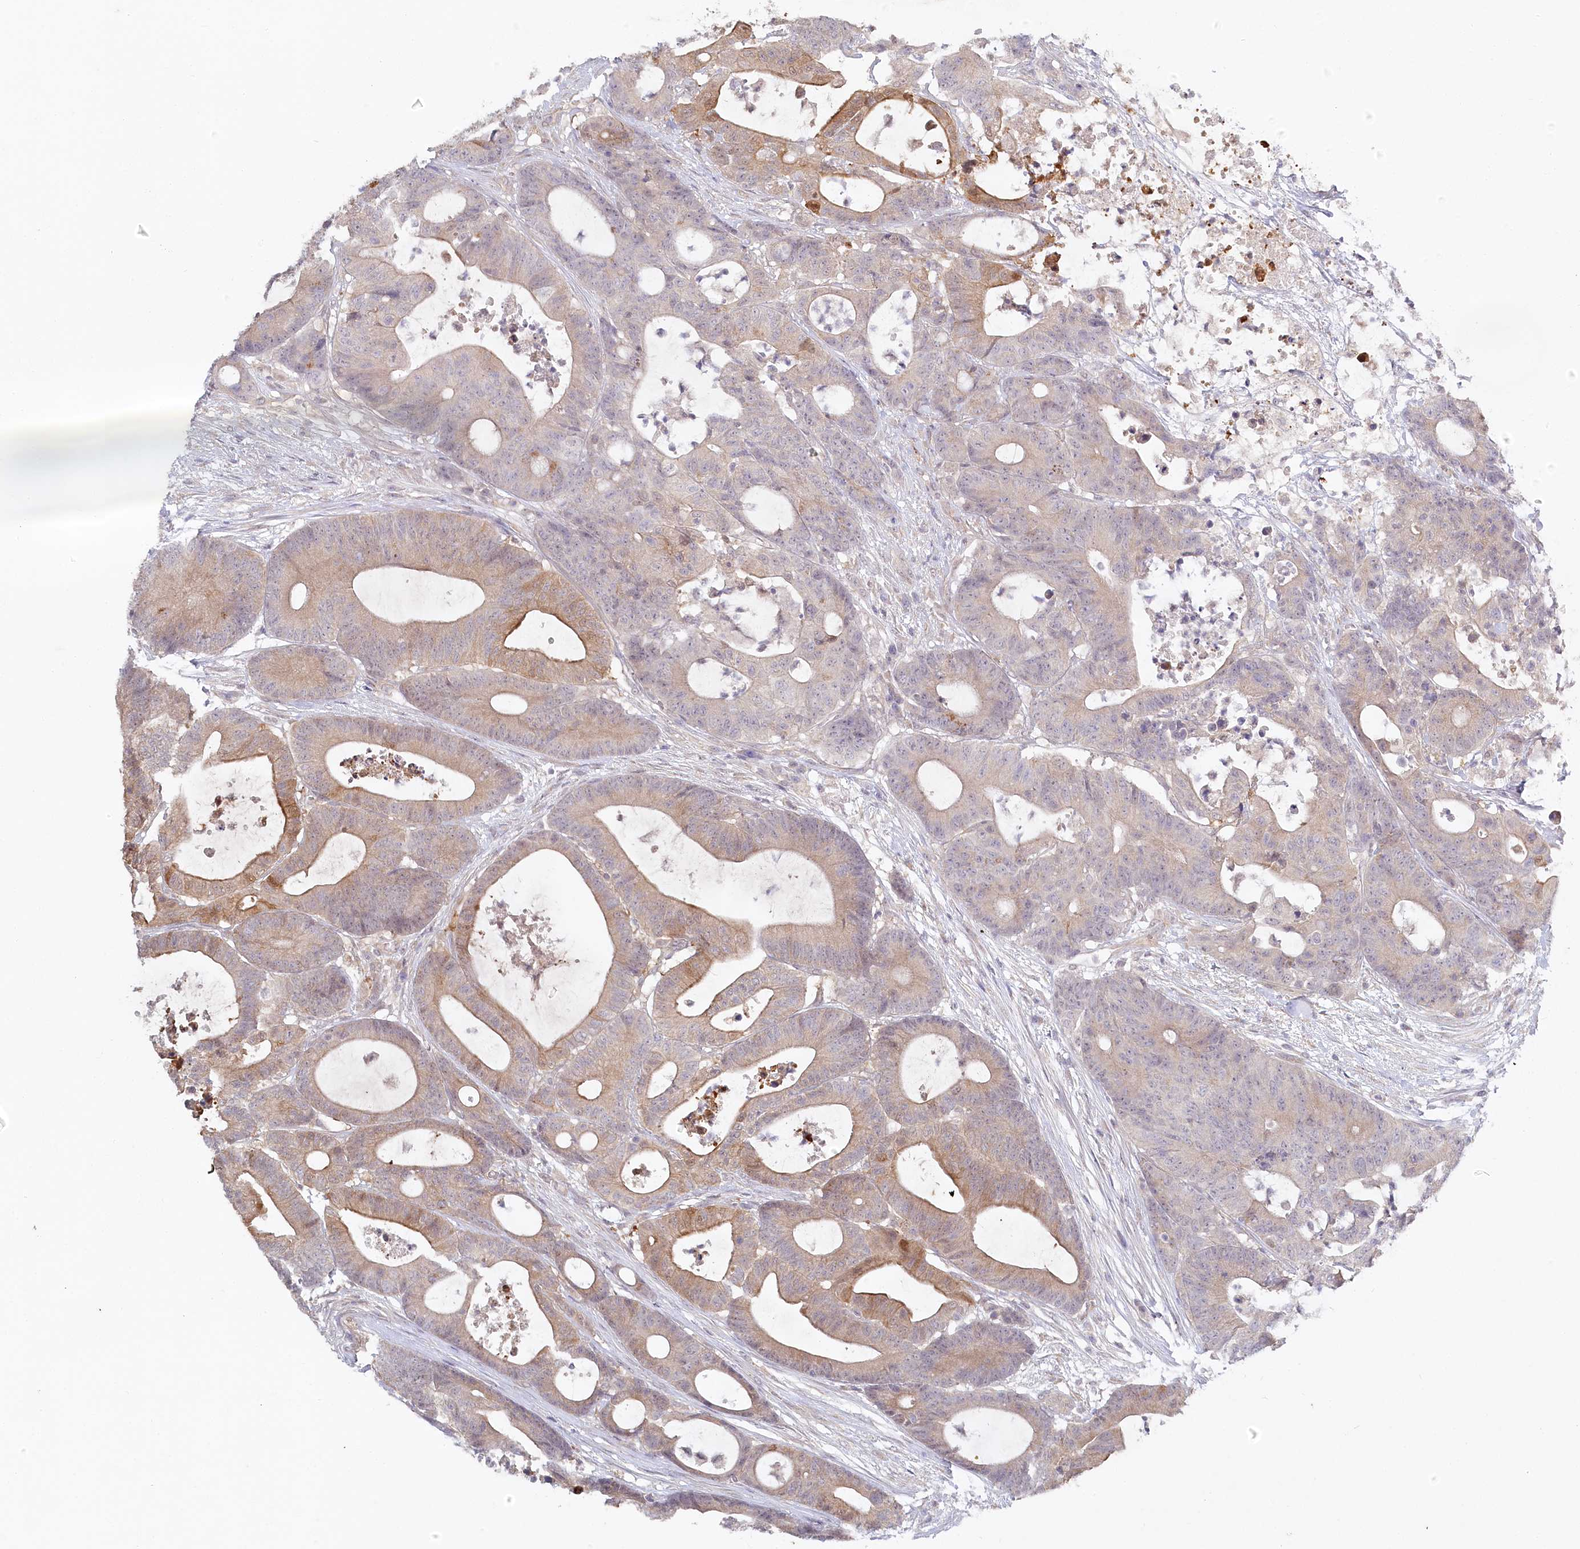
{"staining": {"intensity": "moderate", "quantity": "<25%", "location": "cytoplasmic/membranous"}, "tissue": "colorectal cancer", "cell_type": "Tumor cells", "image_type": "cancer", "snomed": [{"axis": "morphology", "description": "Adenocarcinoma, NOS"}, {"axis": "topography", "description": "Colon"}], "caption": "Human colorectal cancer (adenocarcinoma) stained with a protein marker displays moderate staining in tumor cells.", "gene": "AAMDC", "patient": {"sex": "female", "age": 84}}